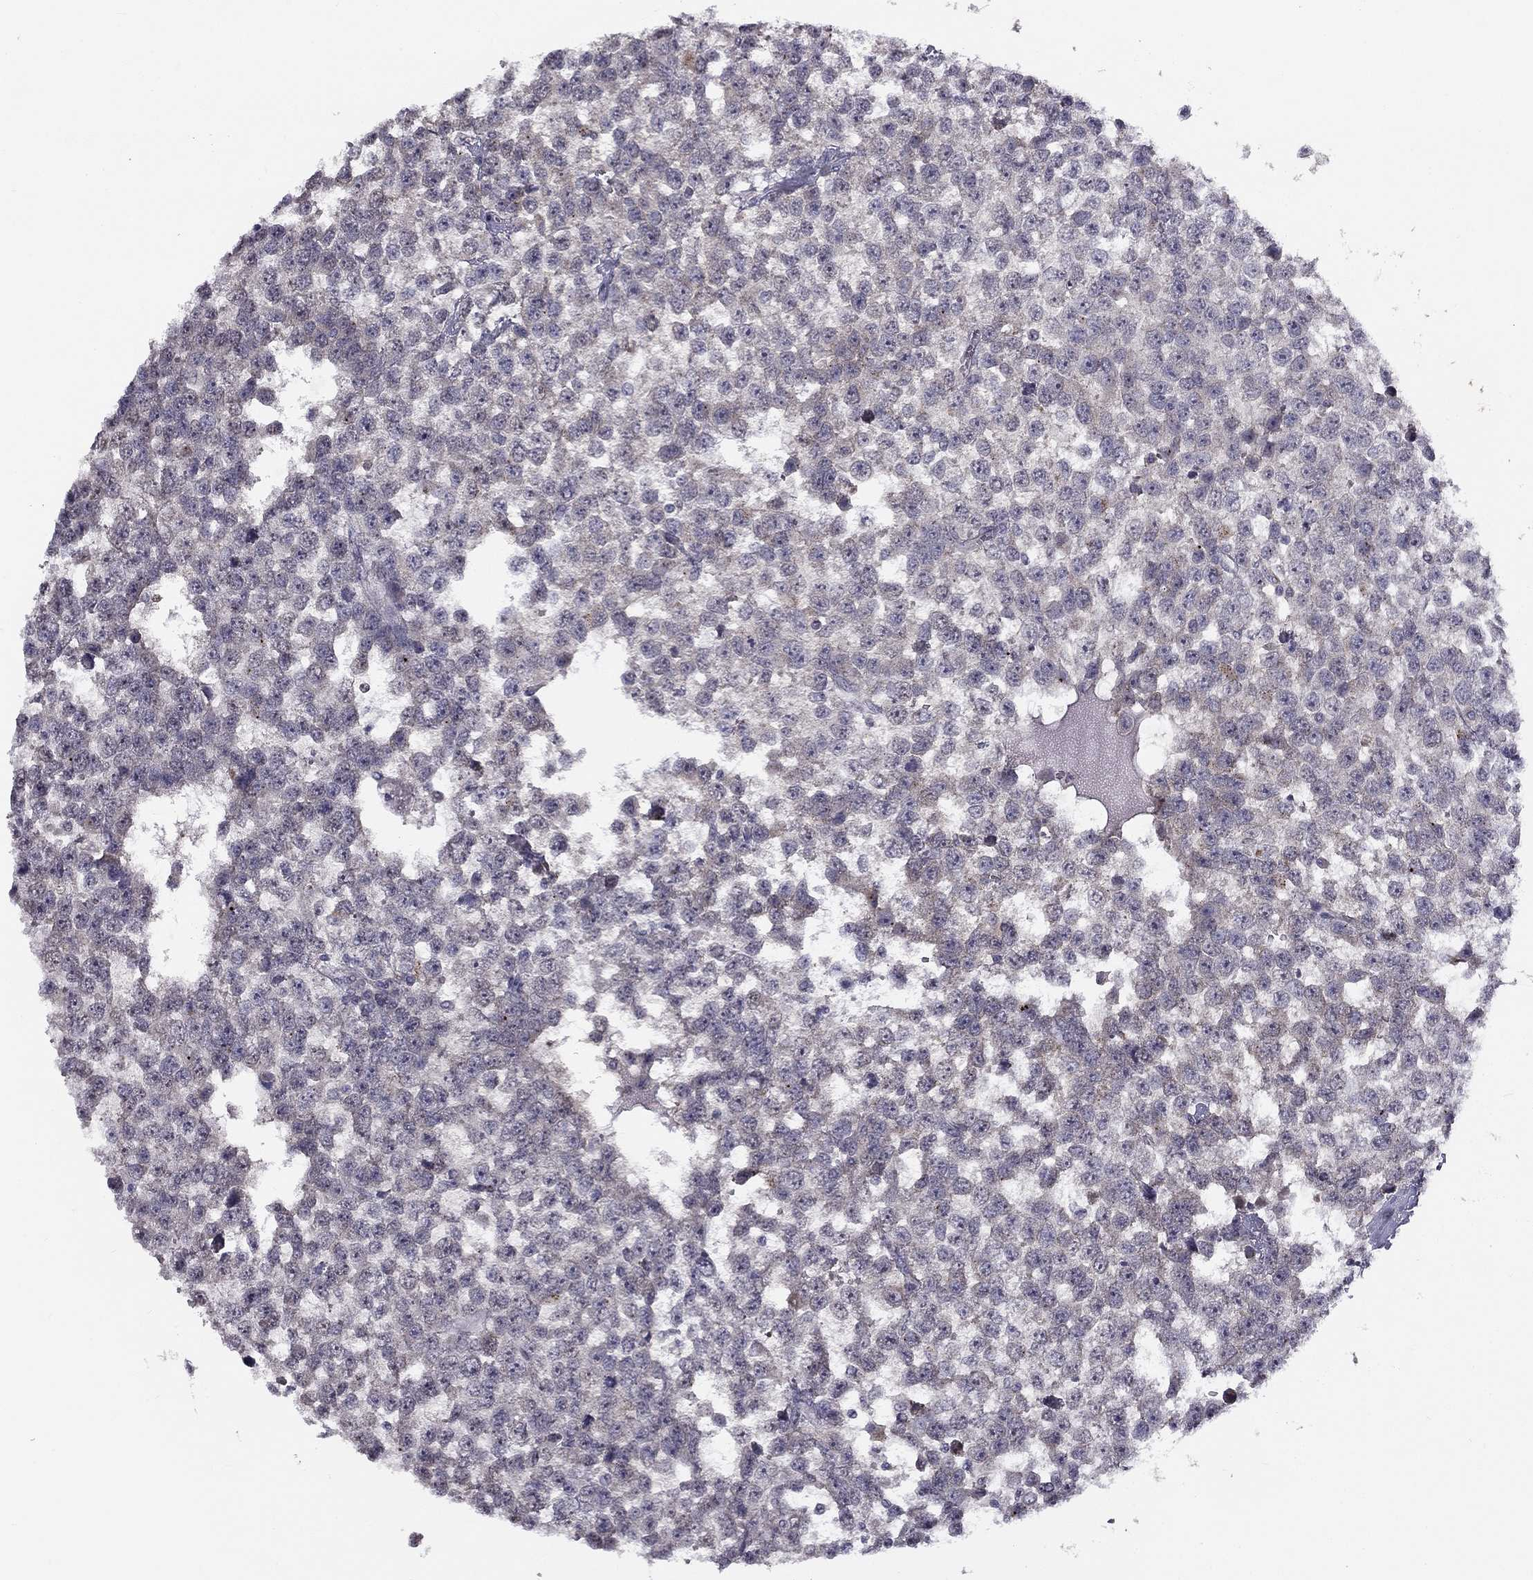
{"staining": {"intensity": "negative", "quantity": "none", "location": "none"}, "tissue": "testis cancer", "cell_type": "Tumor cells", "image_type": "cancer", "snomed": [{"axis": "morphology", "description": "Normal tissue, NOS"}, {"axis": "morphology", "description": "Seminoma, NOS"}, {"axis": "topography", "description": "Testis"}, {"axis": "topography", "description": "Epididymis"}], "caption": "Human testis seminoma stained for a protein using immunohistochemistry (IHC) shows no positivity in tumor cells.", "gene": "CNR1", "patient": {"sex": "male", "age": 34}}